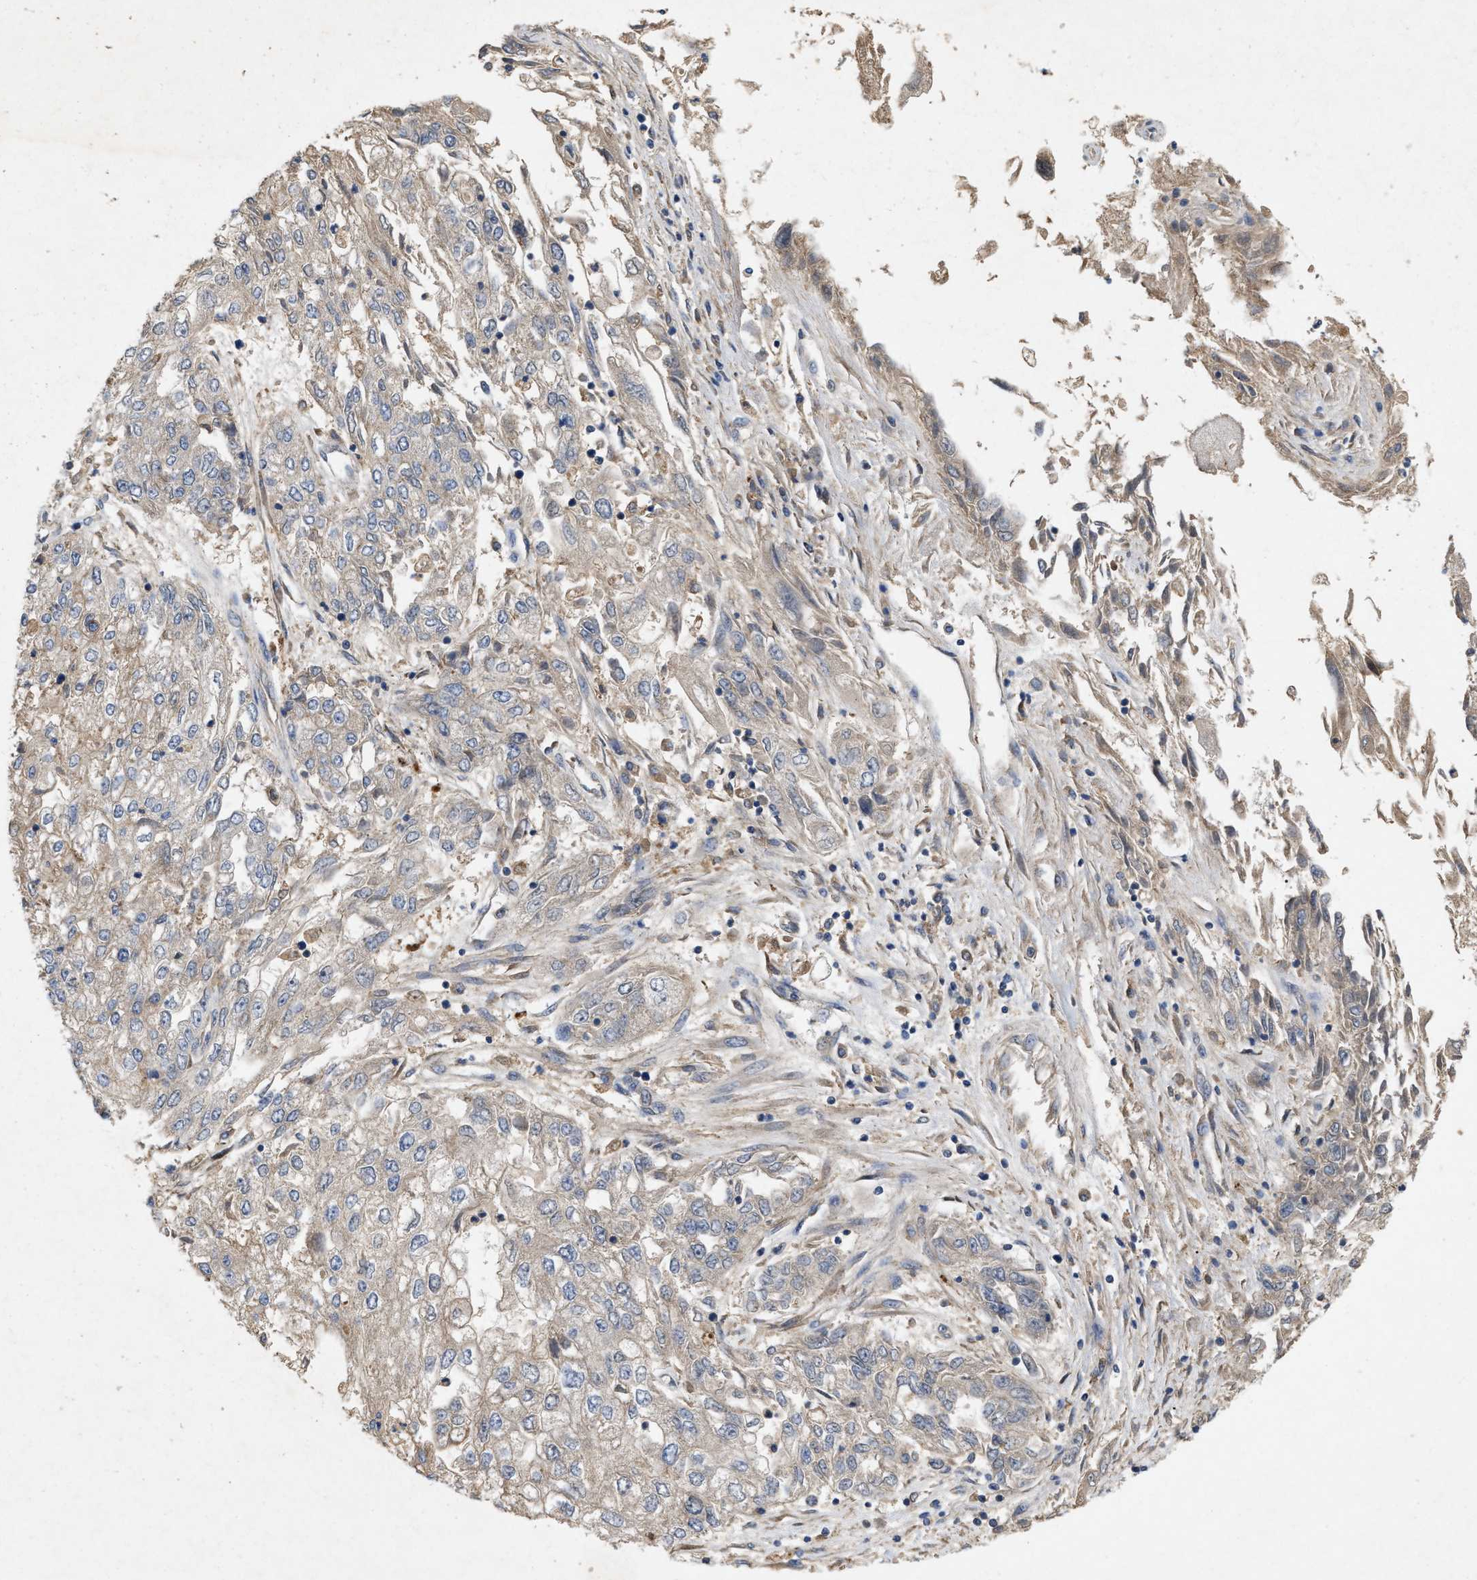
{"staining": {"intensity": "weak", "quantity": "<25%", "location": "cytoplasmic/membranous"}, "tissue": "endometrial cancer", "cell_type": "Tumor cells", "image_type": "cancer", "snomed": [{"axis": "morphology", "description": "Adenocarcinoma, NOS"}, {"axis": "topography", "description": "Endometrium"}], "caption": "Protein analysis of endometrial cancer (adenocarcinoma) exhibits no significant expression in tumor cells. (DAB (3,3'-diaminobenzidine) IHC with hematoxylin counter stain).", "gene": "LPAR2", "patient": {"sex": "female", "age": 49}}